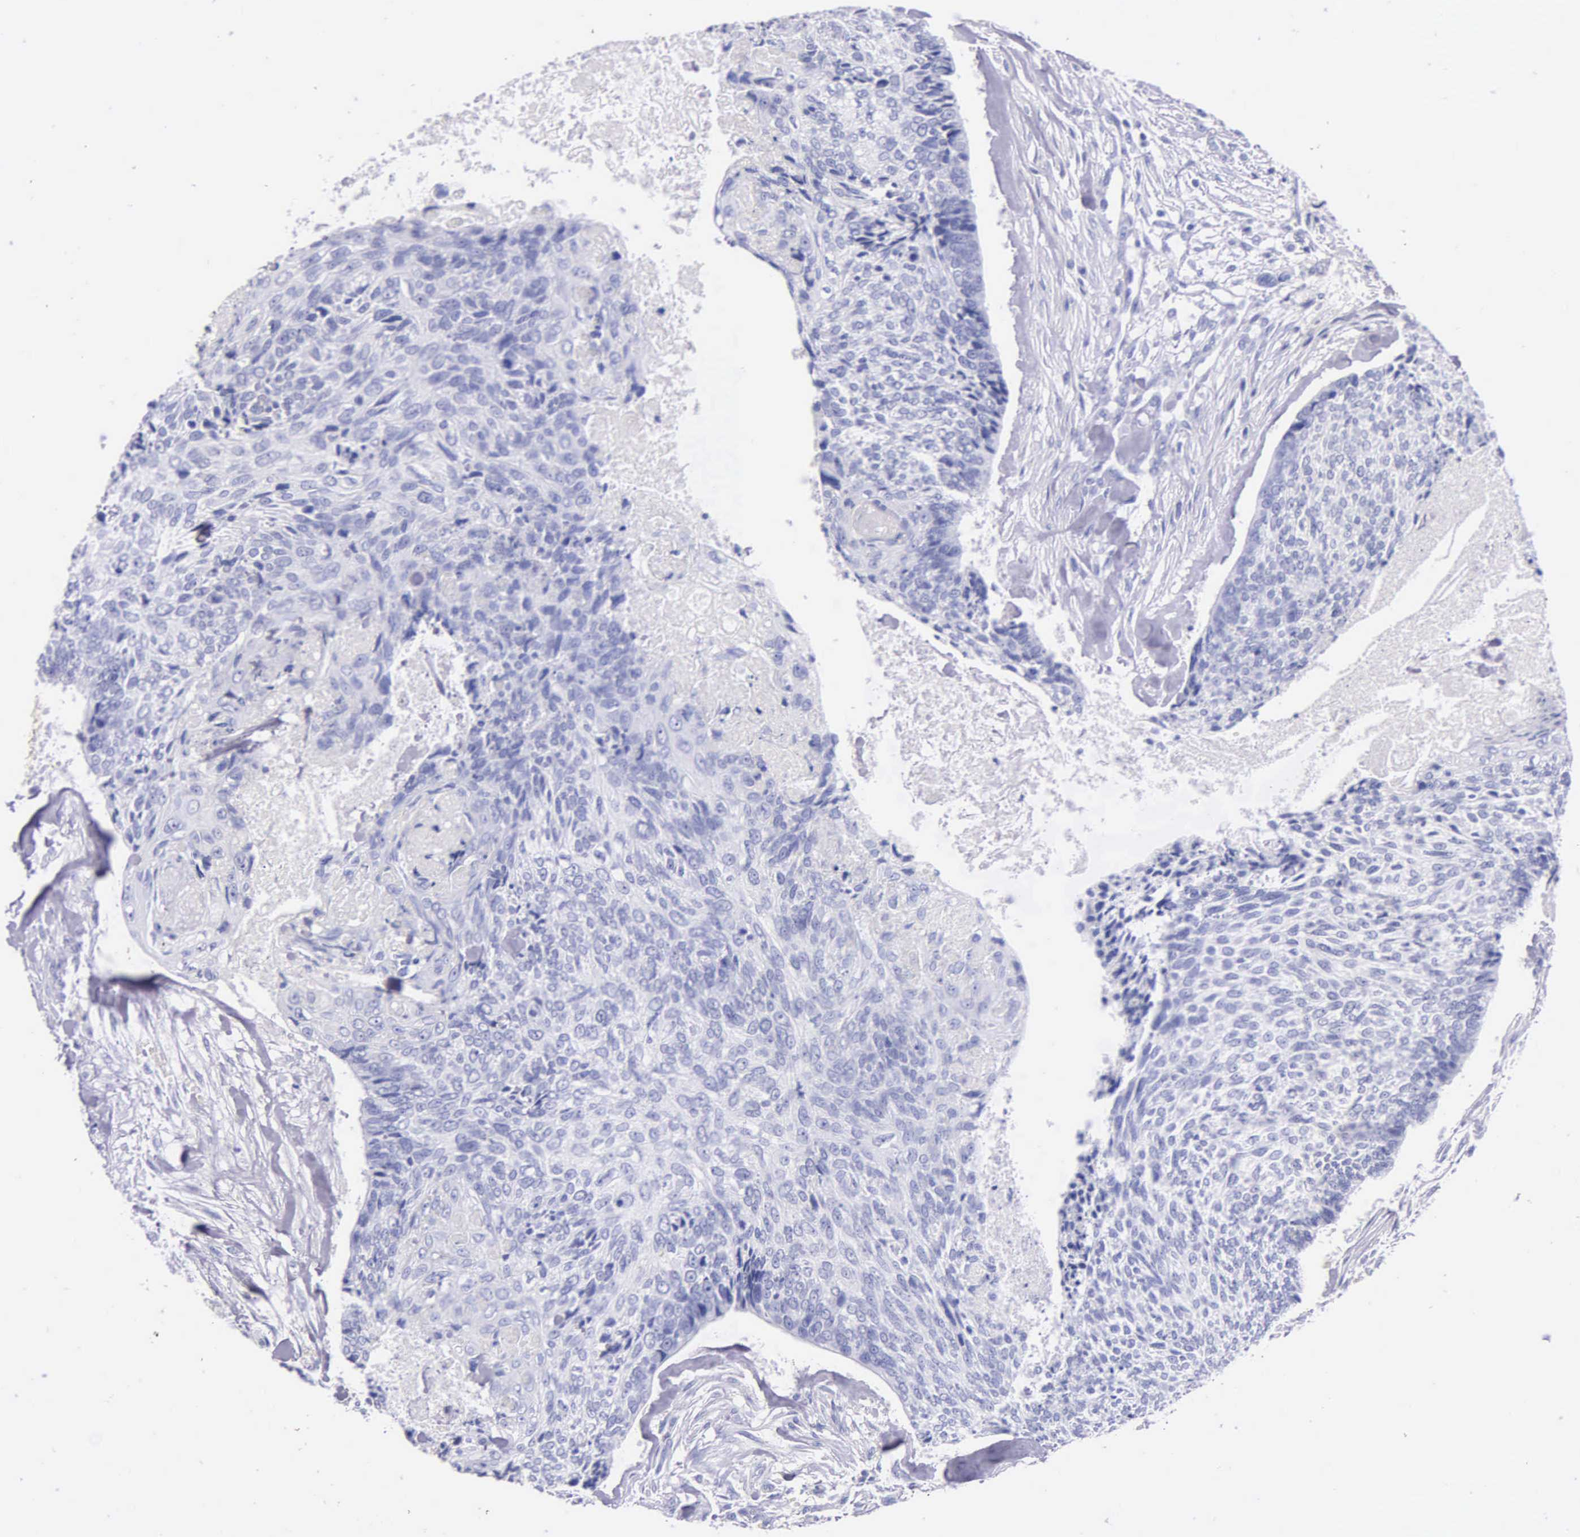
{"staining": {"intensity": "negative", "quantity": "none", "location": "none"}, "tissue": "head and neck cancer", "cell_type": "Tumor cells", "image_type": "cancer", "snomed": [{"axis": "morphology", "description": "Squamous cell carcinoma, NOS"}, {"axis": "topography", "description": "Salivary gland"}, {"axis": "topography", "description": "Head-Neck"}], "caption": "The photomicrograph shows no significant staining in tumor cells of head and neck squamous cell carcinoma. (DAB (3,3'-diaminobenzidine) immunohistochemistry, high magnification).", "gene": "KLK3", "patient": {"sex": "male", "age": 70}}